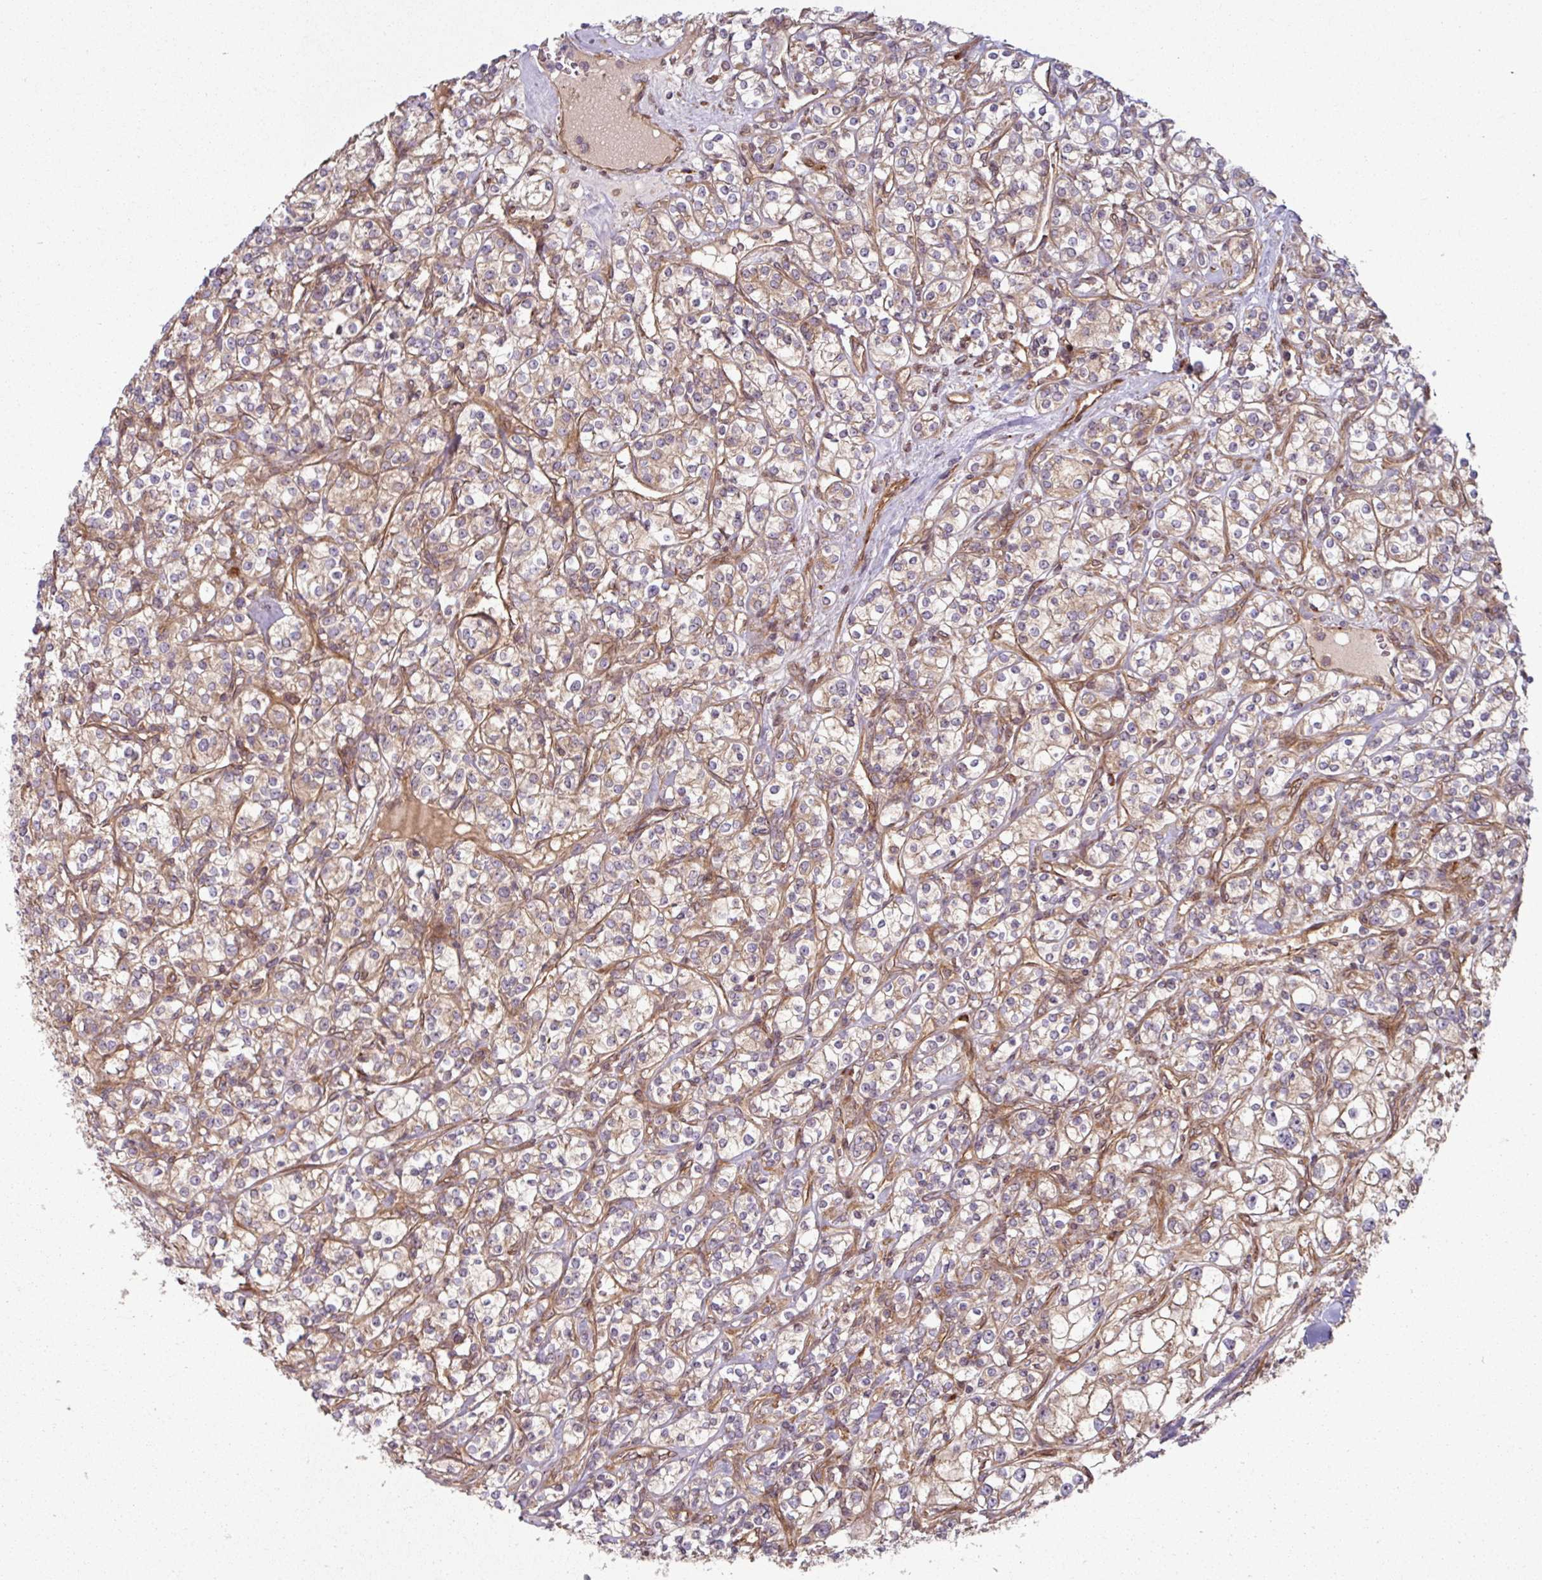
{"staining": {"intensity": "weak", "quantity": ">75%", "location": "cytoplasmic/membranous"}, "tissue": "renal cancer", "cell_type": "Tumor cells", "image_type": "cancer", "snomed": [{"axis": "morphology", "description": "Adenocarcinoma, NOS"}, {"axis": "topography", "description": "Kidney"}], "caption": "Renal adenocarcinoma was stained to show a protein in brown. There is low levels of weak cytoplasmic/membranous staining in about >75% of tumor cells.", "gene": "RAB5A", "patient": {"sex": "male", "age": 77}}